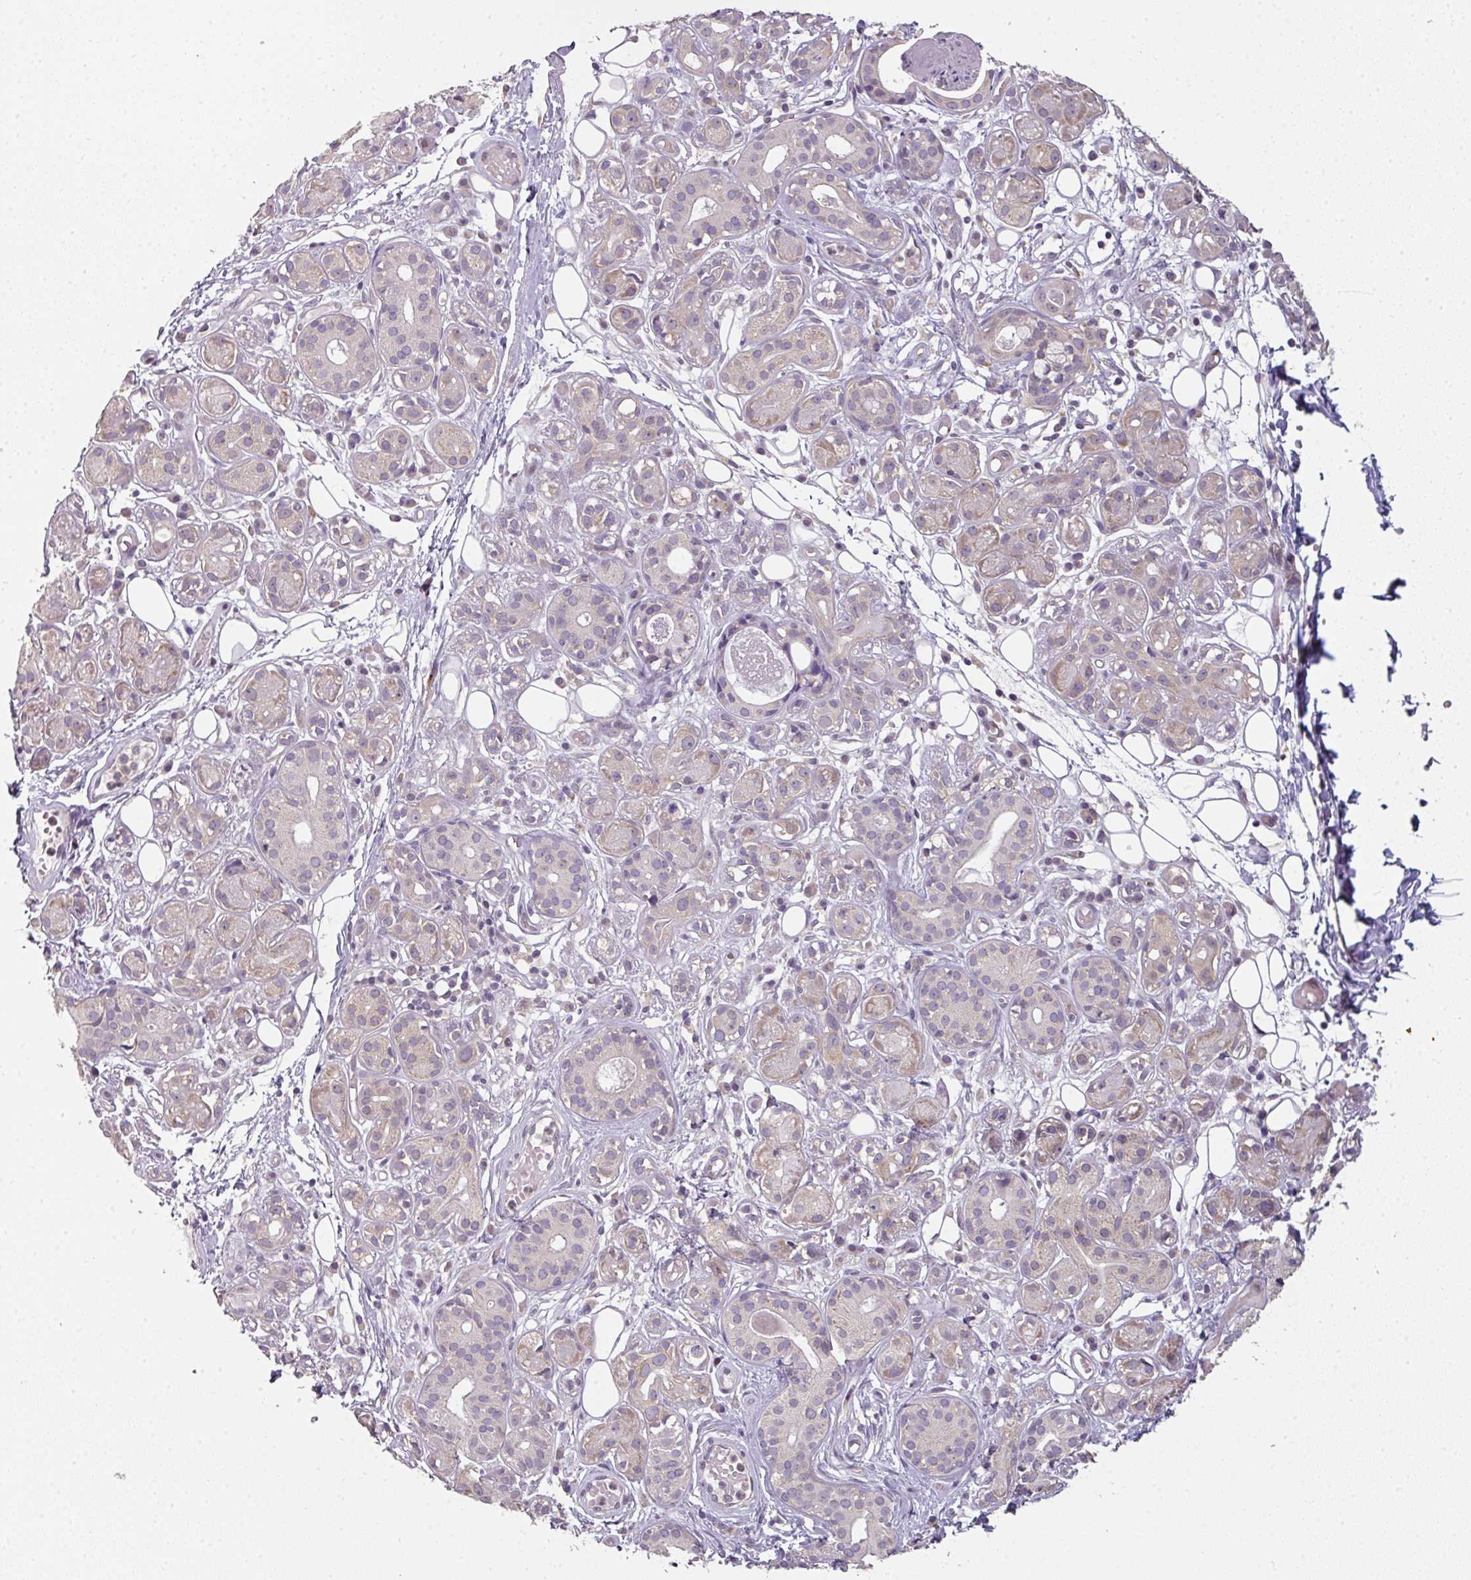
{"staining": {"intensity": "weak", "quantity": "25%-75%", "location": "cytoplasmic/membranous"}, "tissue": "salivary gland", "cell_type": "Glandular cells", "image_type": "normal", "snomed": [{"axis": "morphology", "description": "Normal tissue, NOS"}, {"axis": "topography", "description": "Salivary gland"}], "caption": "Immunohistochemical staining of normal salivary gland exhibits low levels of weak cytoplasmic/membranous expression in approximately 25%-75% of glandular cells. (DAB (3,3'-diaminobenzidine) IHC, brown staining for protein, blue staining for nuclei).", "gene": "C19orf33", "patient": {"sex": "male", "age": 54}}